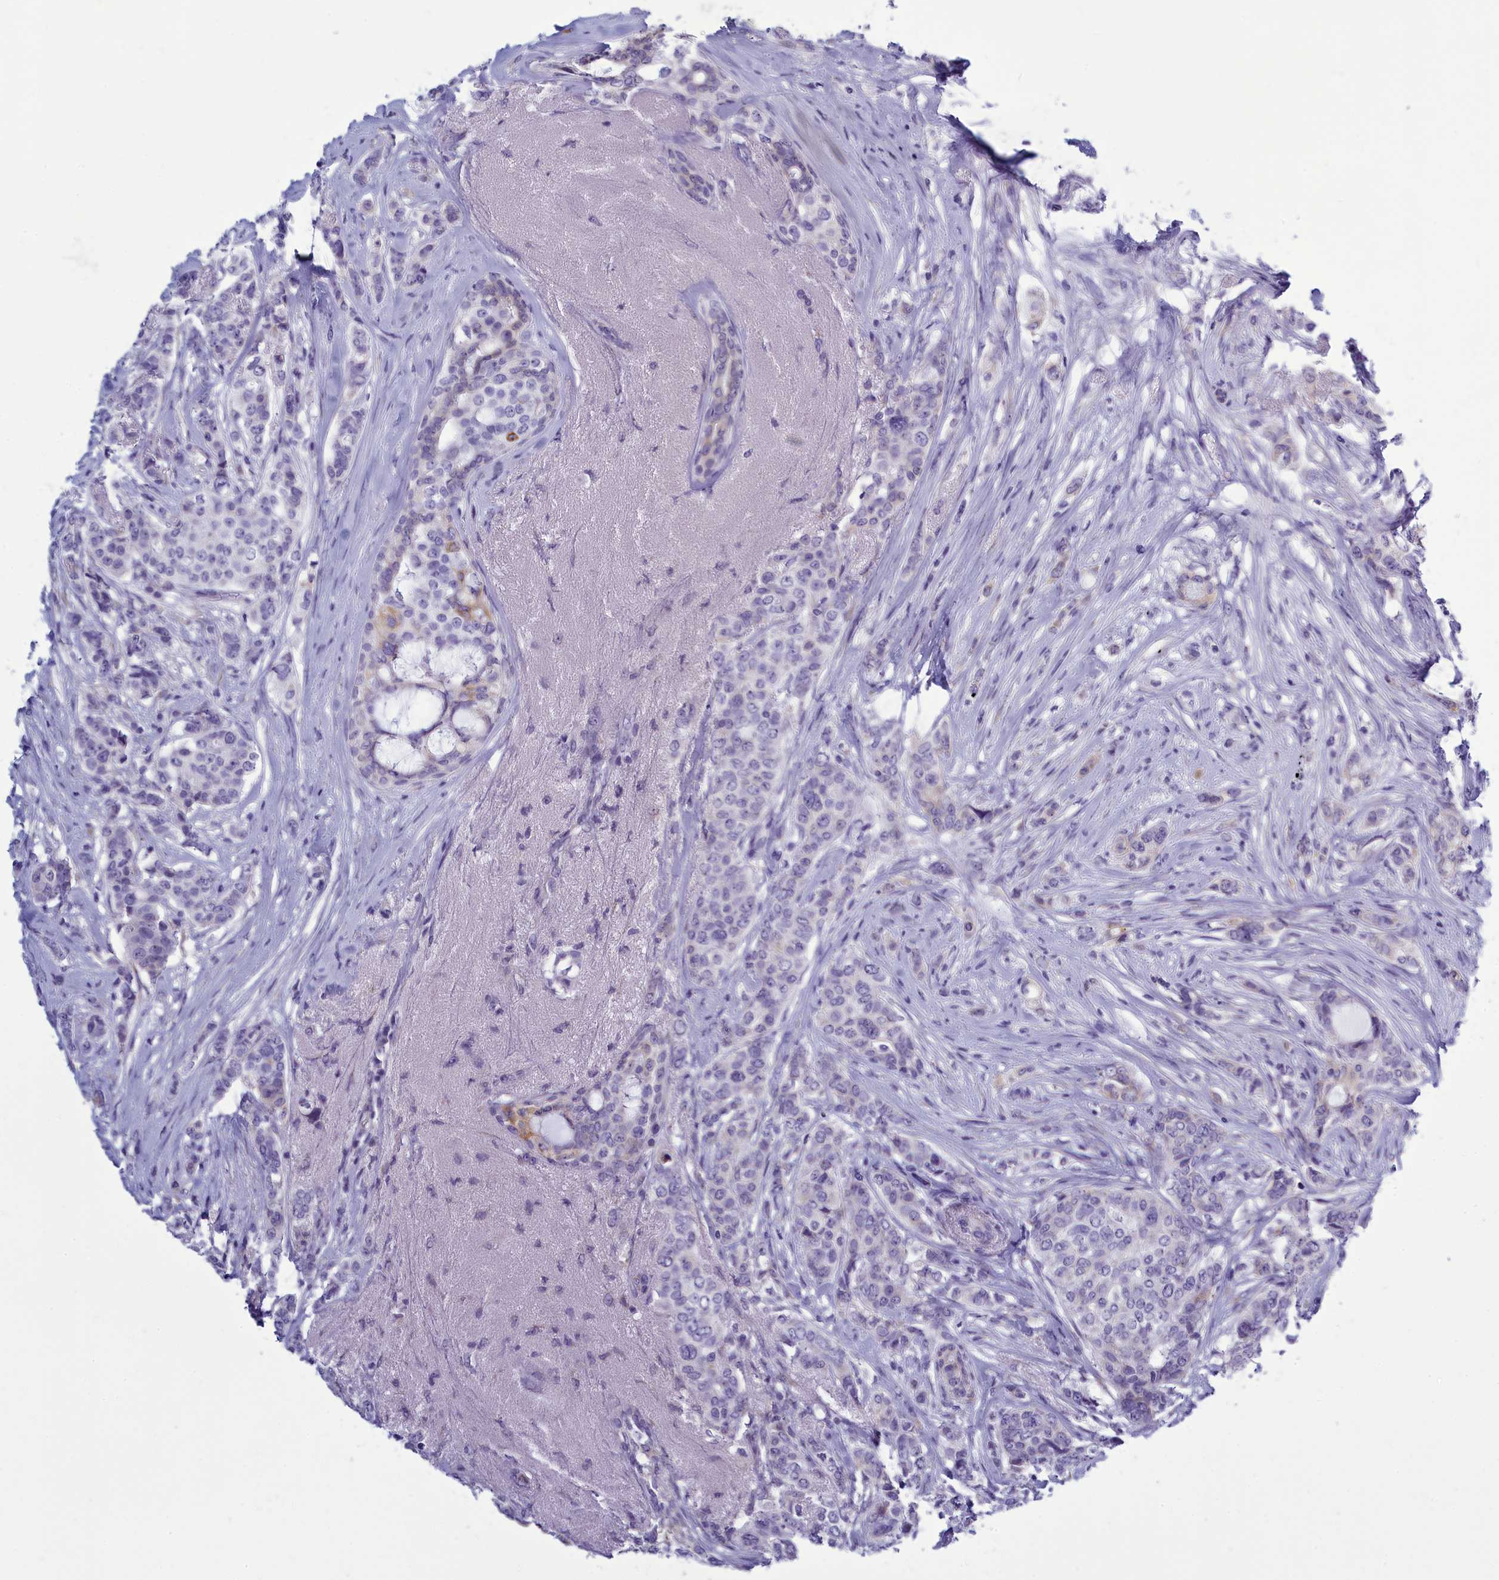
{"staining": {"intensity": "negative", "quantity": "none", "location": "none"}, "tissue": "breast cancer", "cell_type": "Tumor cells", "image_type": "cancer", "snomed": [{"axis": "morphology", "description": "Lobular carcinoma"}, {"axis": "topography", "description": "Breast"}], "caption": "DAB (3,3'-diaminobenzidine) immunohistochemical staining of breast cancer (lobular carcinoma) exhibits no significant staining in tumor cells.", "gene": "CENATAC", "patient": {"sex": "female", "age": 51}}